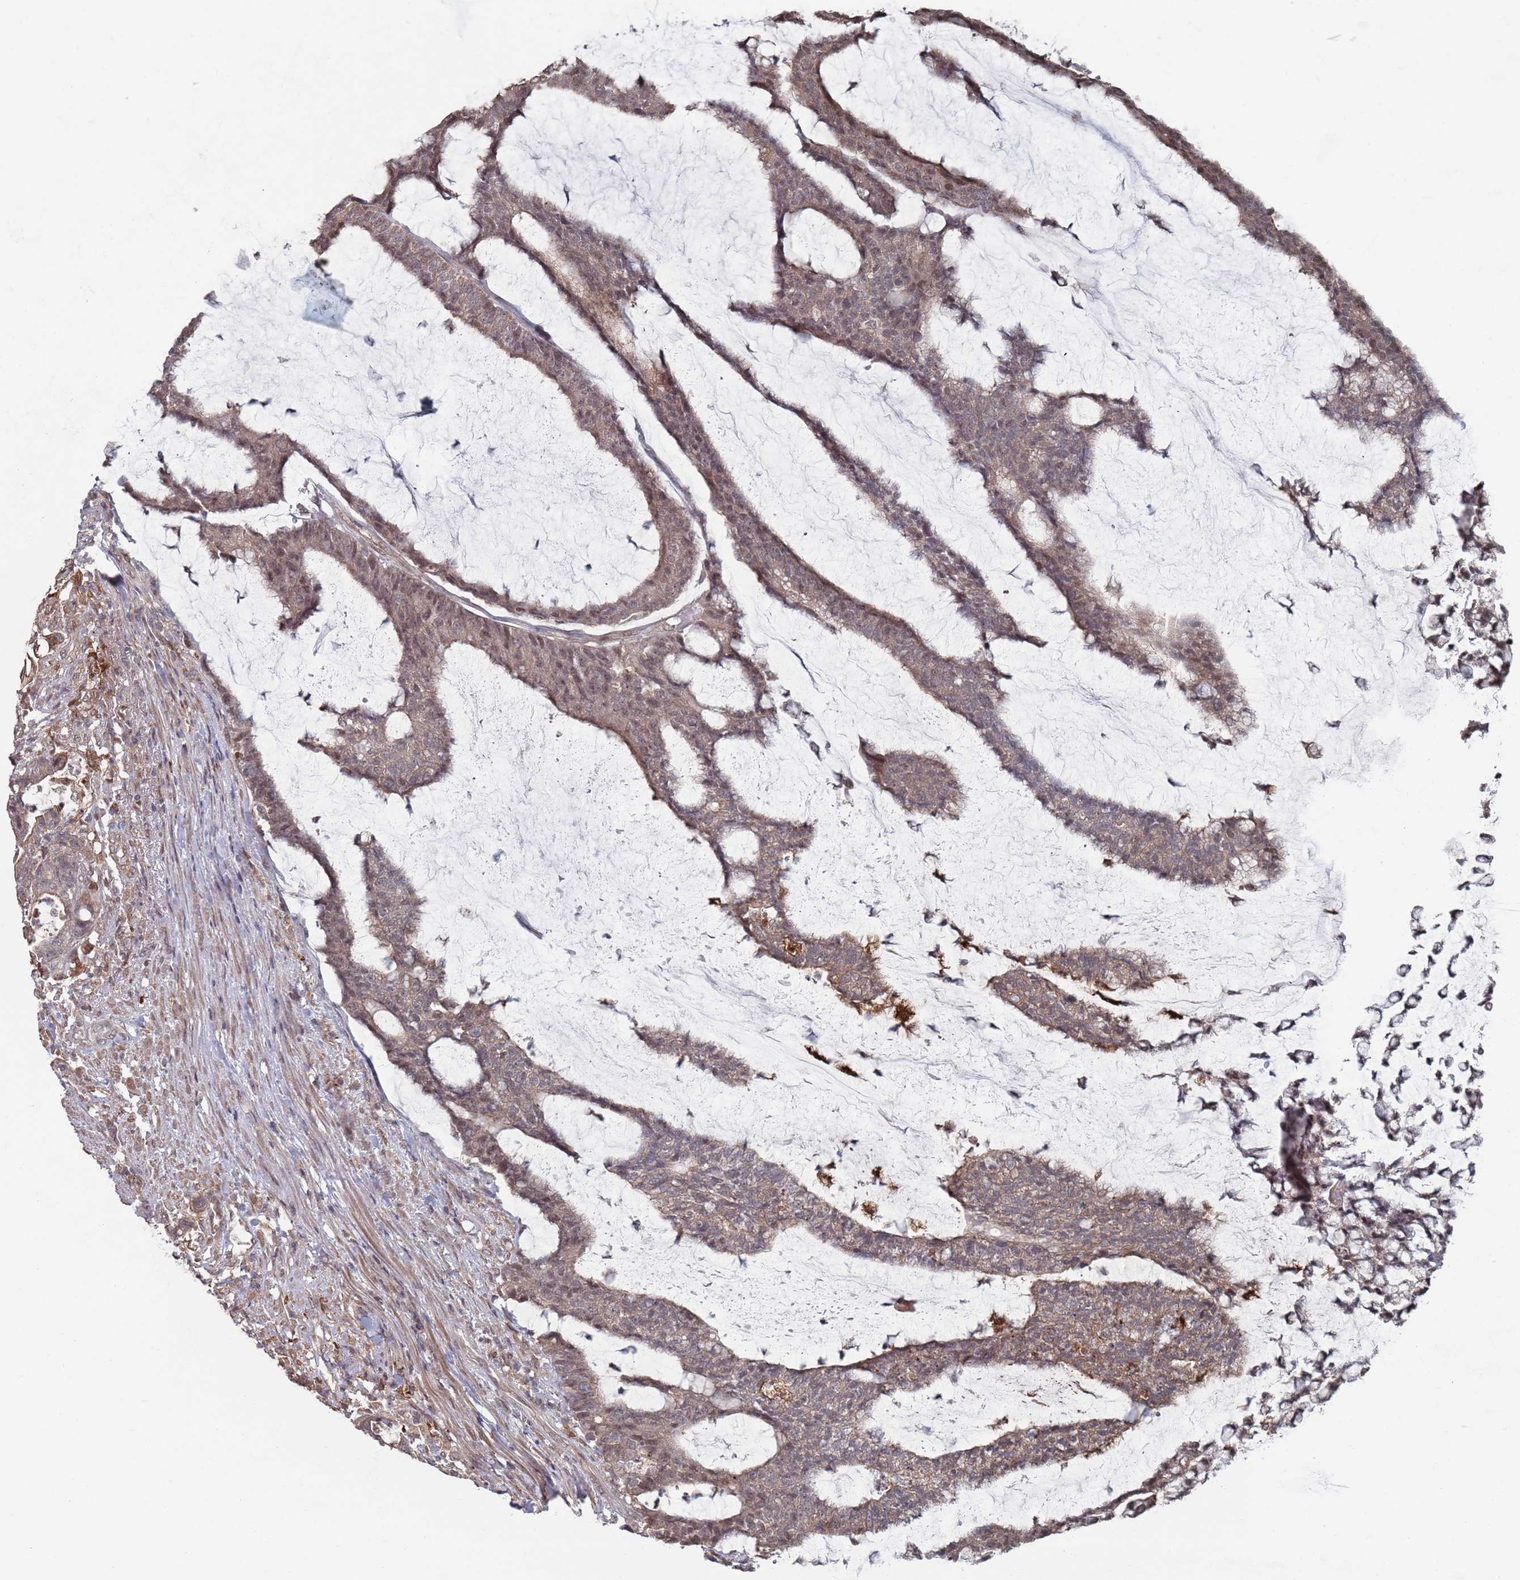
{"staining": {"intensity": "moderate", "quantity": ">75%", "location": "cytoplasmic/membranous,nuclear"}, "tissue": "colorectal cancer", "cell_type": "Tumor cells", "image_type": "cancer", "snomed": [{"axis": "morphology", "description": "Adenocarcinoma, NOS"}, {"axis": "topography", "description": "Colon"}], "caption": "Colorectal cancer stained with DAB (3,3'-diaminobenzidine) IHC demonstrates medium levels of moderate cytoplasmic/membranous and nuclear positivity in approximately >75% of tumor cells.", "gene": "DGKD", "patient": {"sex": "female", "age": 84}}